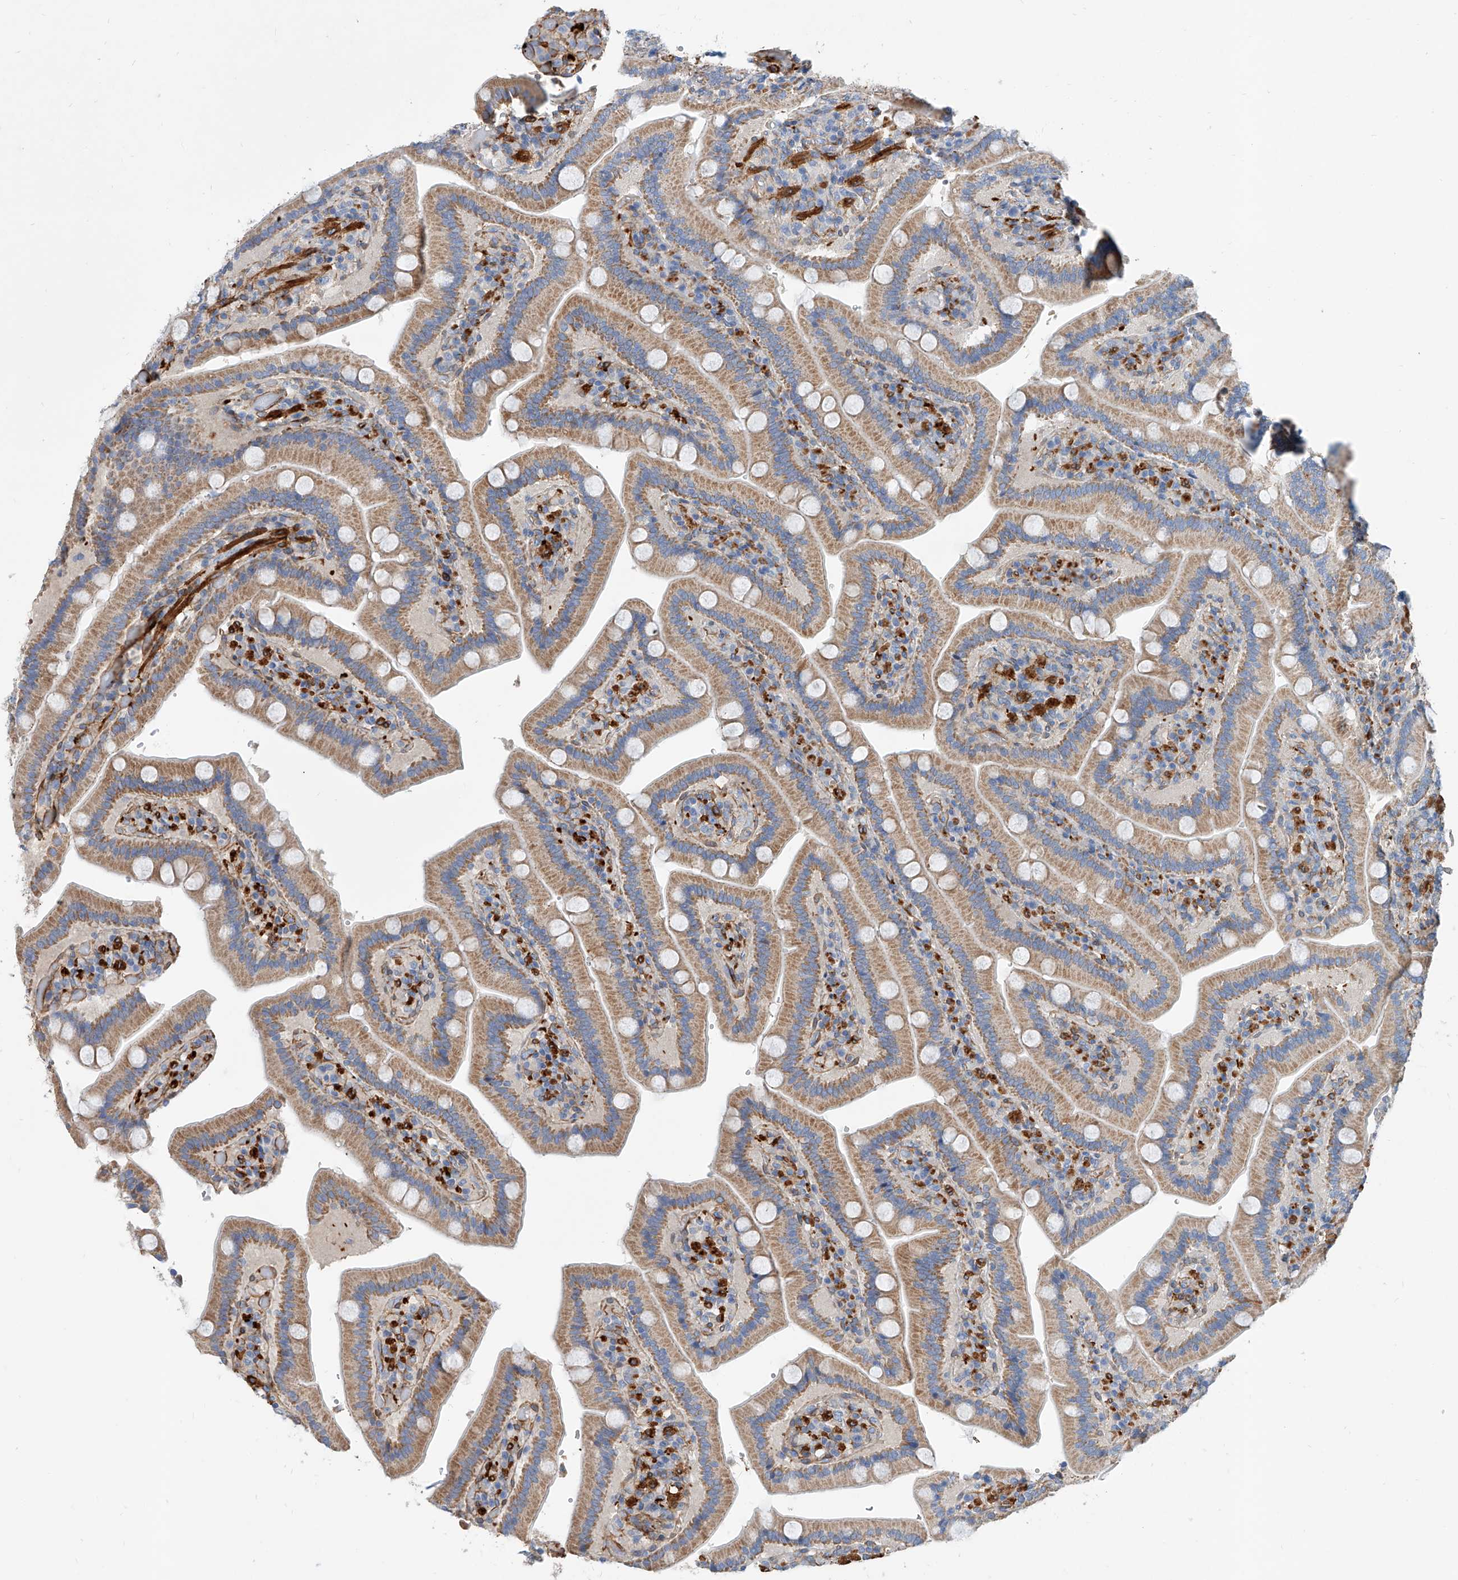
{"staining": {"intensity": "moderate", "quantity": ">75%", "location": "cytoplasmic/membranous"}, "tissue": "duodenum", "cell_type": "Glandular cells", "image_type": "normal", "snomed": [{"axis": "morphology", "description": "Normal tissue, NOS"}, {"axis": "topography", "description": "Duodenum"}], "caption": "Protein staining of benign duodenum displays moderate cytoplasmic/membranous expression in approximately >75% of glandular cells.", "gene": "TAS2R60", "patient": {"sex": "female", "age": 62}}